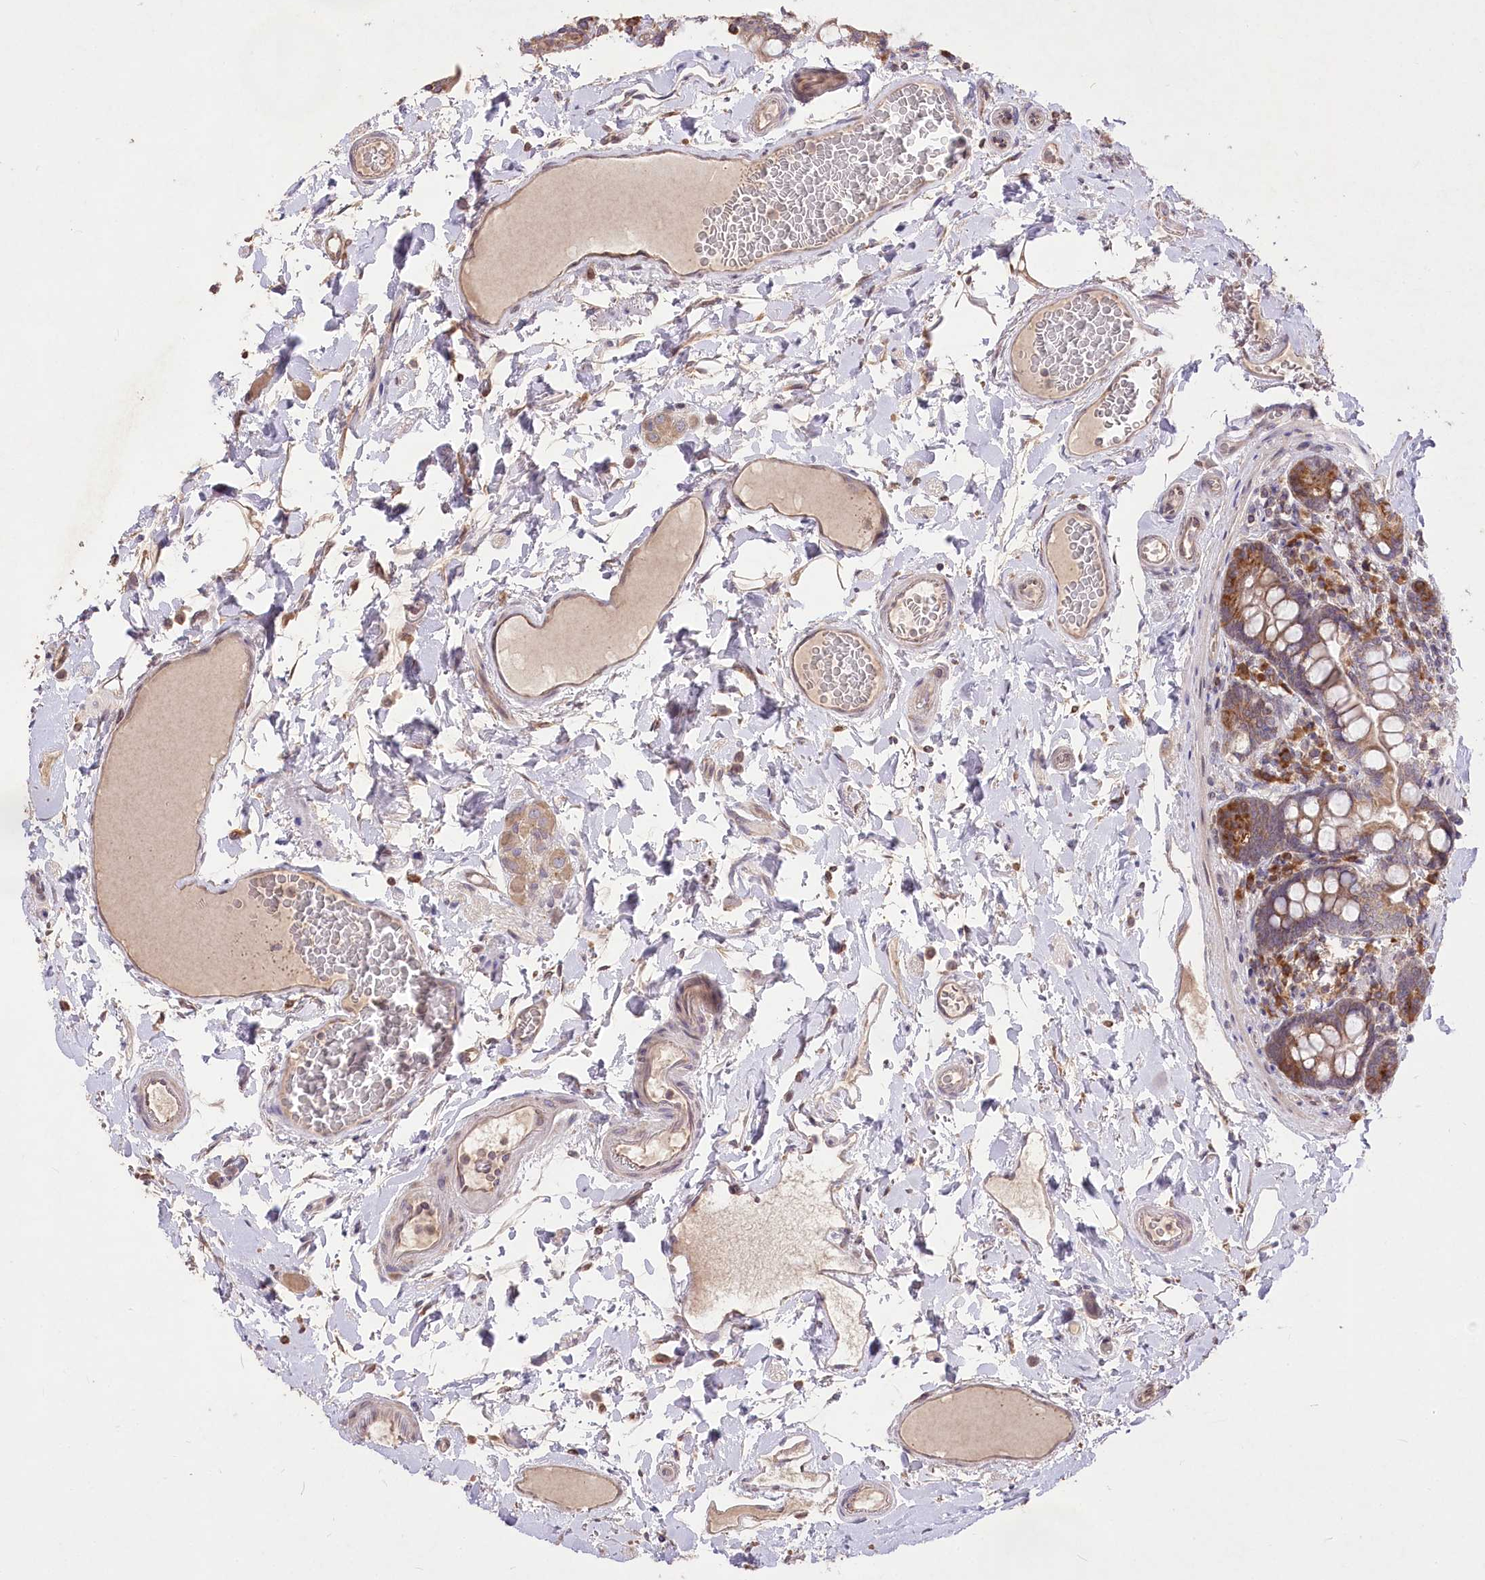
{"staining": {"intensity": "moderate", "quantity": ">75%", "location": "cytoplasmic/membranous"}, "tissue": "small intestine", "cell_type": "Glandular cells", "image_type": "normal", "snomed": [{"axis": "morphology", "description": "Normal tissue, NOS"}, {"axis": "topography", "description": "Small intestine"}], "caption": "Protein expression analysis of benign small intestine demonstrates moderate cytoplasmic/membranous positivity in about >75% of glandular cells.", "gene": "STT3B", "patient": {"sex": "female", "age": 64}}